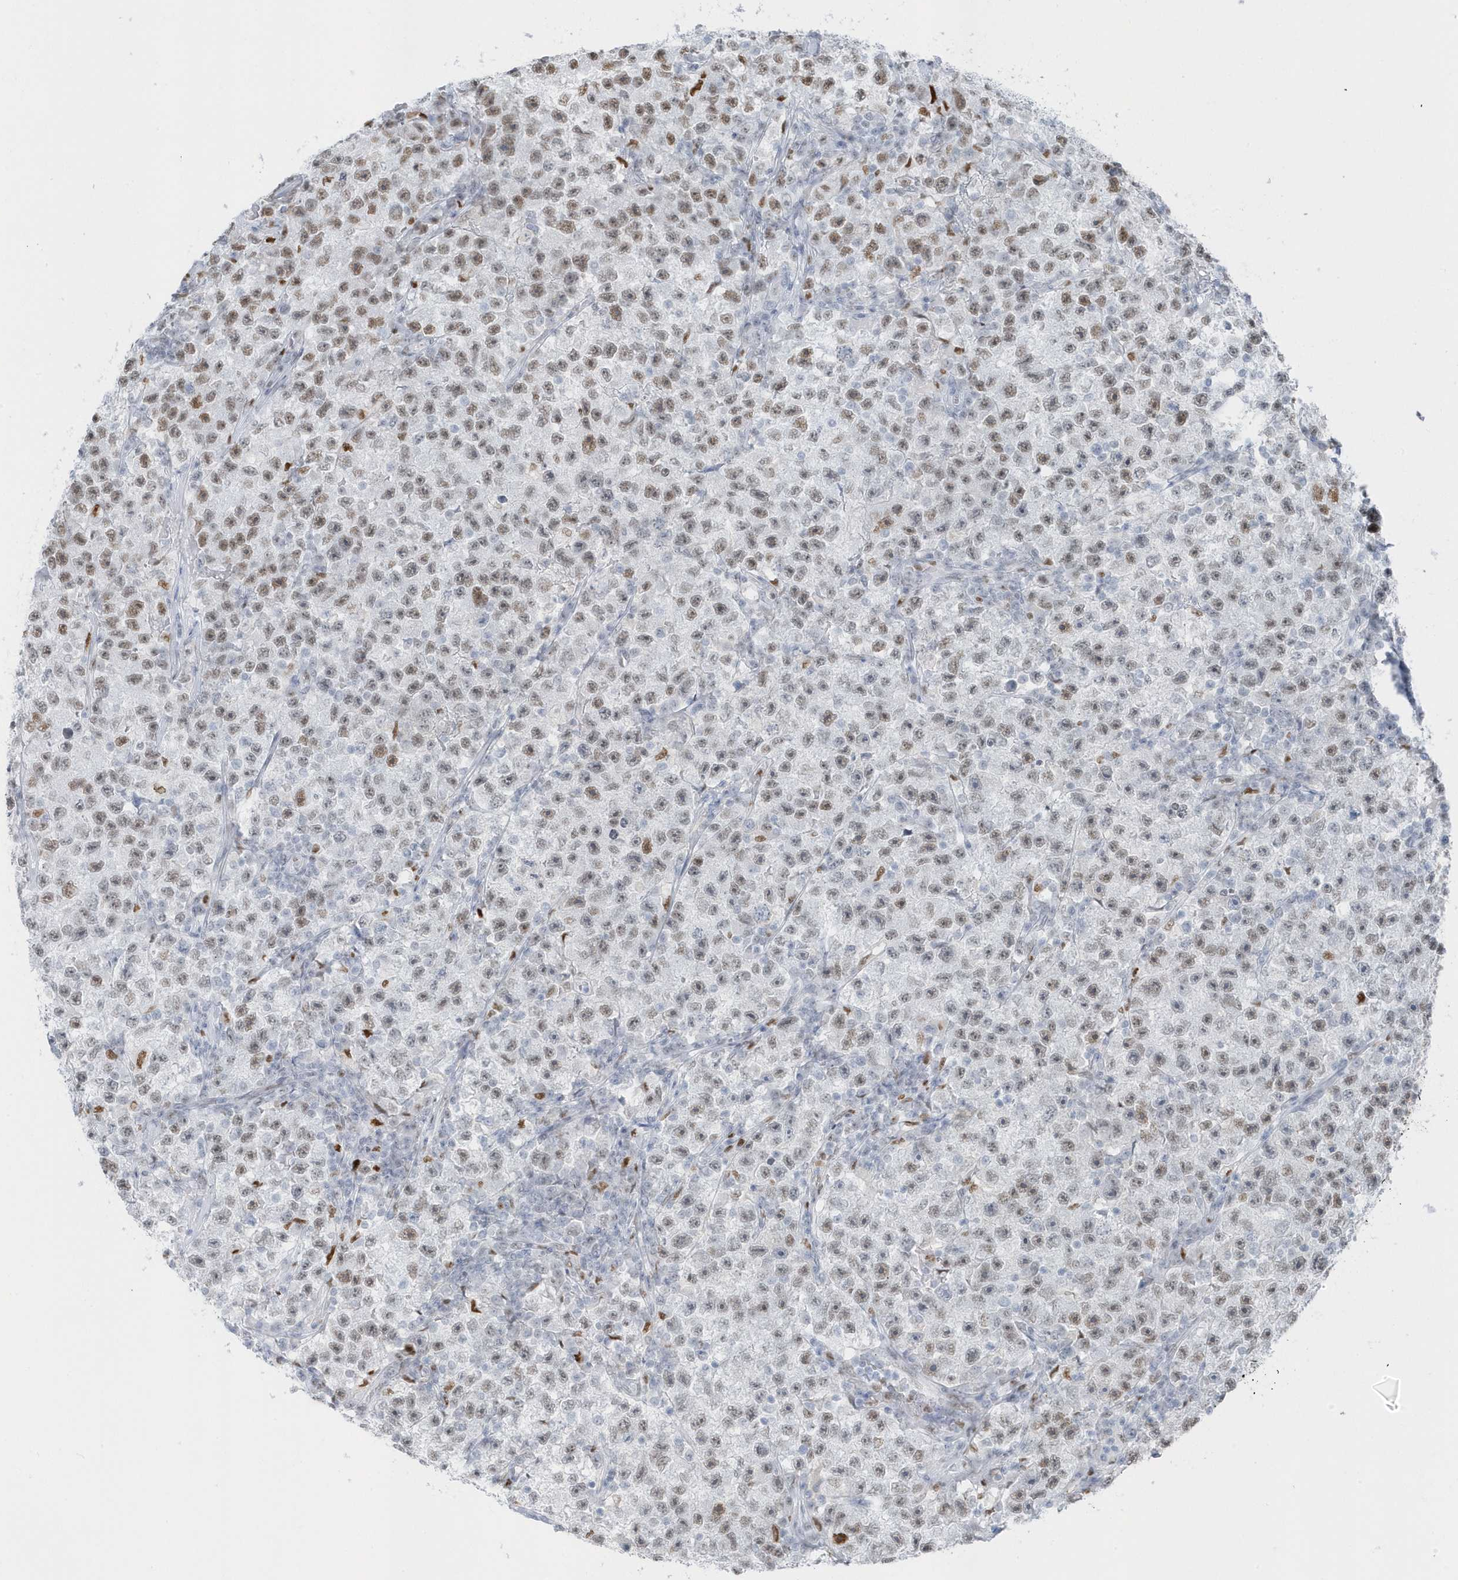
{"staining": {"intensity": "moderate", "quantity": "<25%", "location": "nuclear"}, "tissue": "testis cancer", "cell_type": "Tumor cells", "image_type": "cancer", "snomed": [{"axis": "morphology", "description": "Seminoma, NOS"}, {"axis": "topography", "description": "Testis"}], "caption": "Immunohistochemical staining of seminoma (testis) displays low levels of moderate nuclear staining in approximately <25% of tumor cells.", "gene": "SMIM34", "patient": {"sex": "male", "age": 22}}